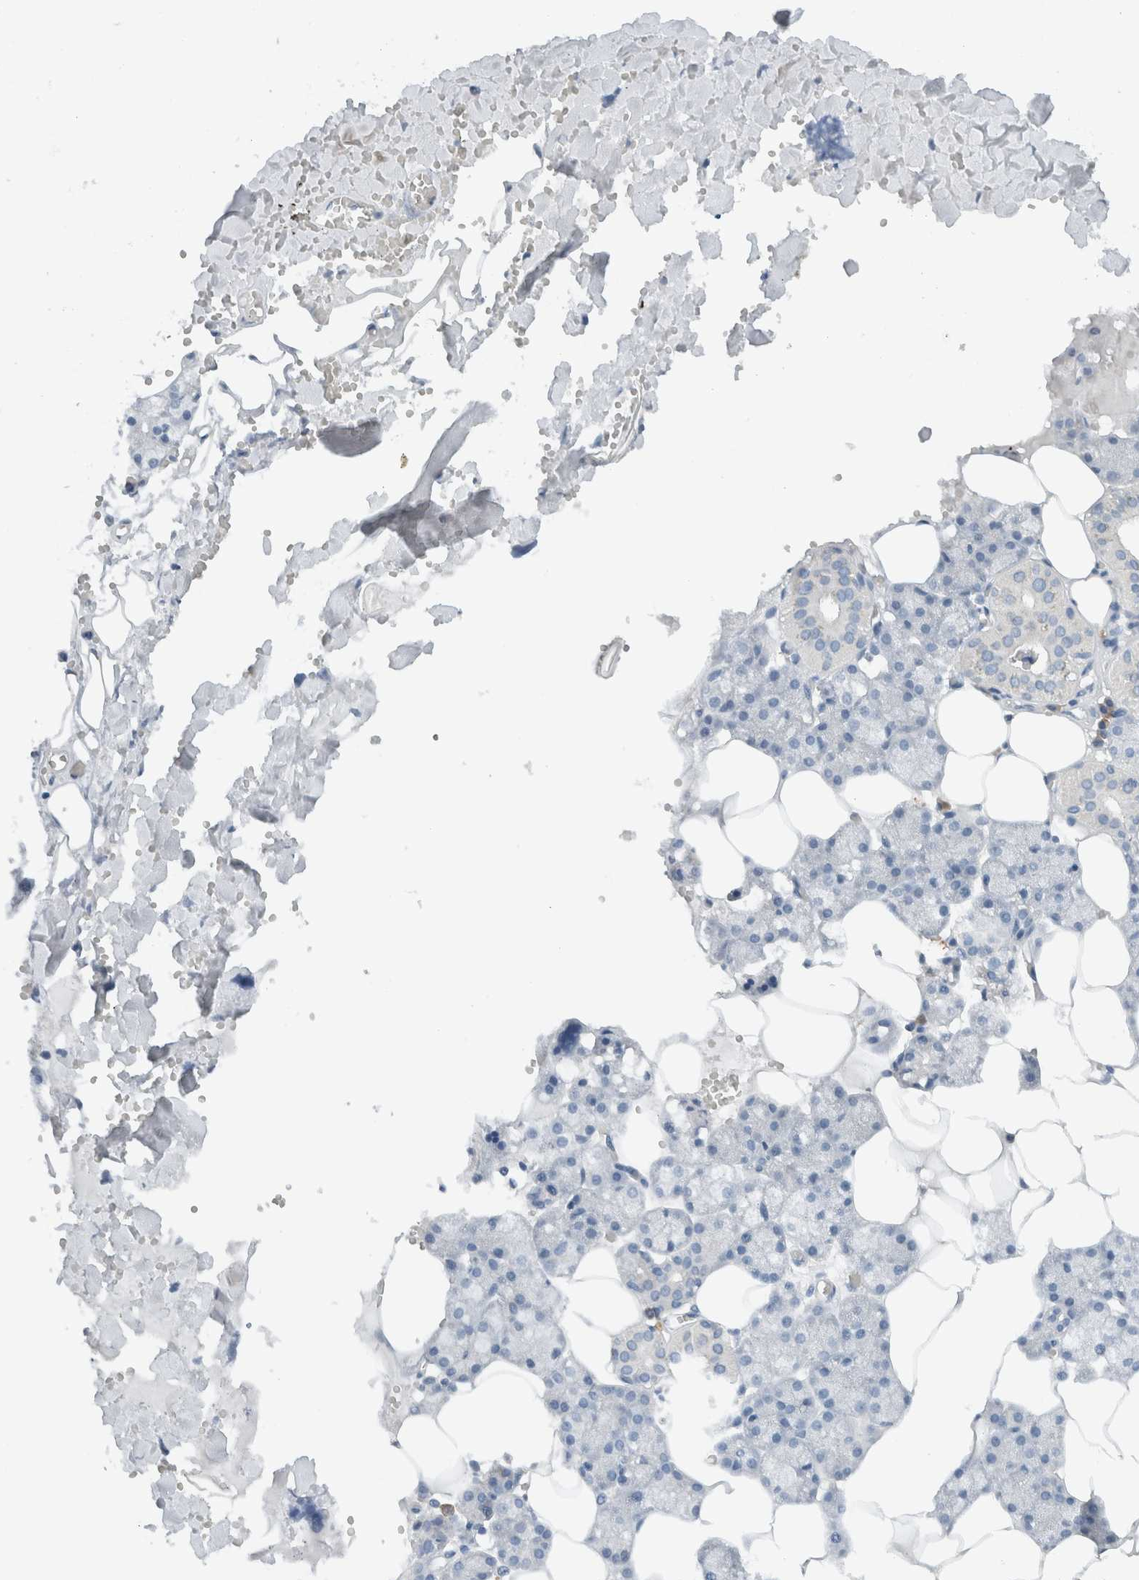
{"staining": {"intensity": "negative", "quantity": "none", "location": "none"}, "tissue": "salivary gland", "cell_type": "Glandular cells", "image_type": "normal", "snomed": [{"axis": "morphology", "description": "Normal tissue, NOS"}, {"axis": "topography", "description": "Salivary gland"}], "caption": "Immunohistochemical staining of unremarkable salivary gland reveals no significant positivity in glandular cells.", "gene": "DUOX1", "patient": {"sex": "male", "age": 62}}